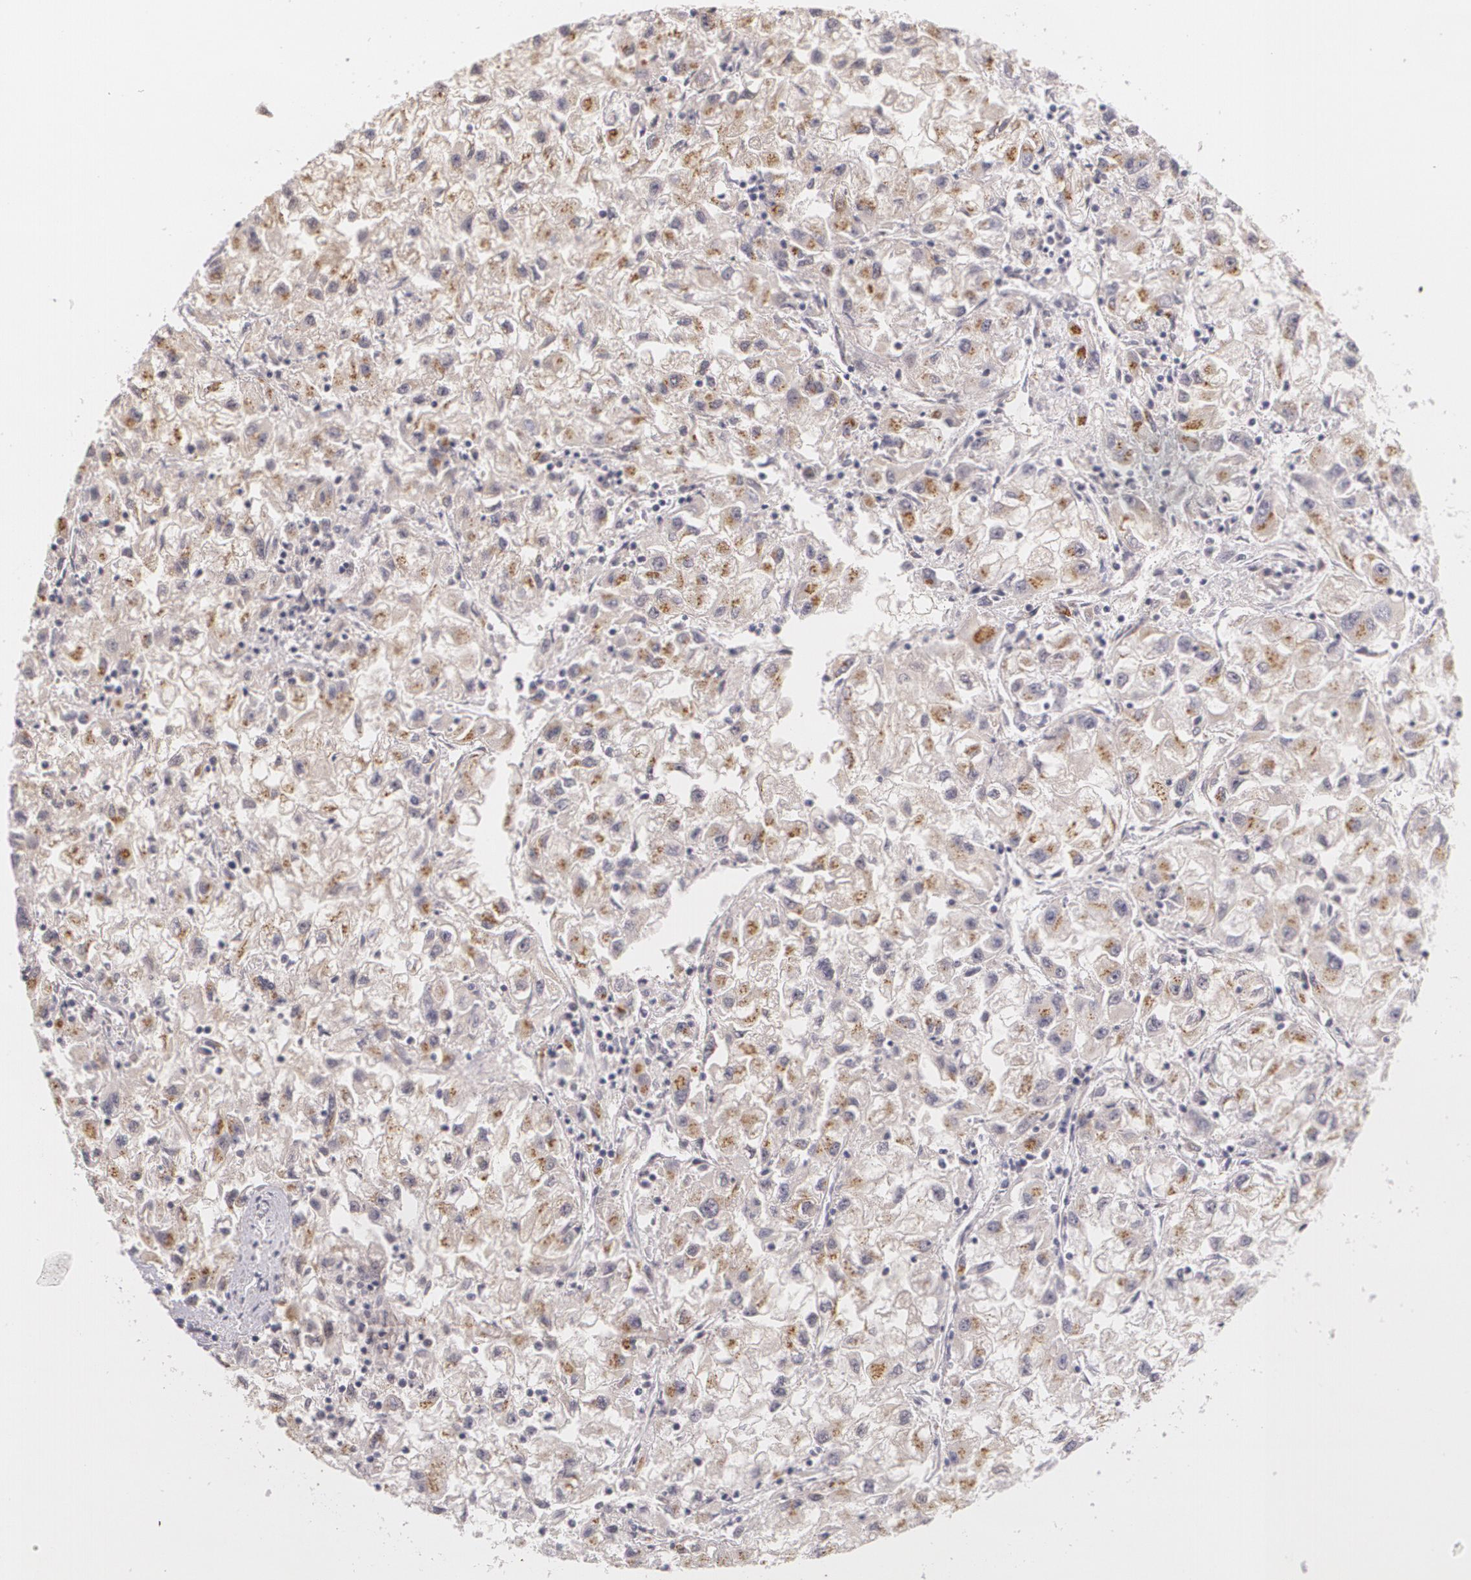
{"staining": {"intensity": "weak", "quantity": "25%-75%", "location": "cytoplasmic/membranous"}, "tissue": "renal cancer", "cell_type": "Tumor cells", "image_type": "cancer", "snomed": [{"axis": "morphology", "description": "Adenocarcinoma, NOS"}, {"axis": "topography", "description": "Kidney"}], "caption": "Weak cytoplasmic/membranous protein staining is seen in approximately 25%-75% of tumor cells in renal adenocarcinoma. (IHC, brightfield microscopy, high magnification).", "gene": "ALX1", "patient": {"sex": "male", "age": 59}}